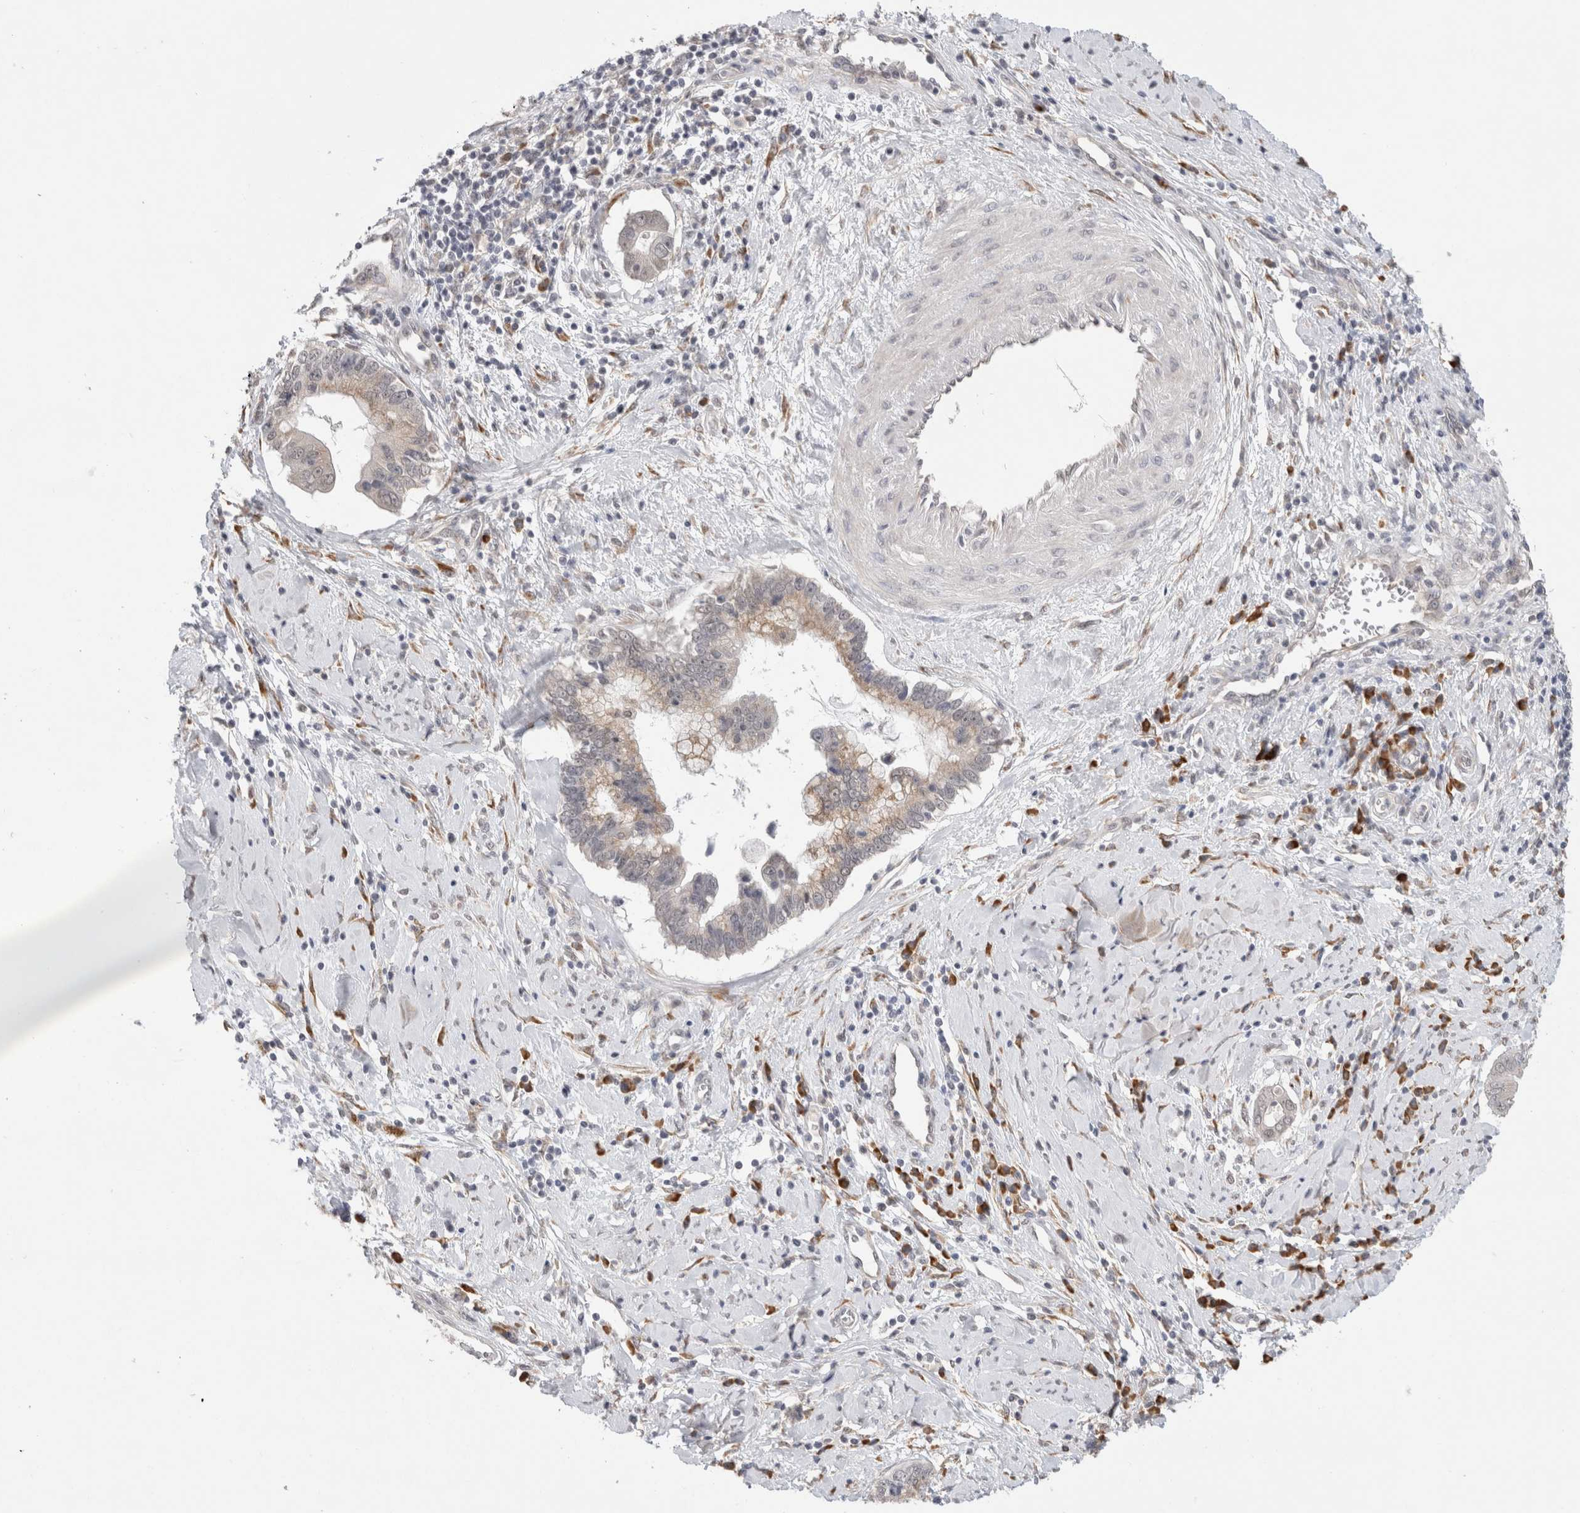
{"staining": {"intensity": "moderate", "quantity": ">75%", "location": "cytoplasmic/membranous"}, "tissue": "cervical cancer", "cell_type": "Tumor cells", "image_type": "cancer", "snomed": [{"axis": "morphology", "description": "Adenocarcinoma, NOS"}, {"axis": "topography", "description": "Cervix"}], "caption": "Protein staining of cervical cancer (adenocarcinoma) tissue exhibits moderate cytoplasmic/membranous positivity in about >75% of tumor cells. The staining is performed using DAB (3,3'-diaminobenzidine) brown chromogen to label protein expression. The nuclei are counter-stained blue using hematoxylin.", "gene": "HDLBP", "patient": {"sex": "female", "age": 44}}